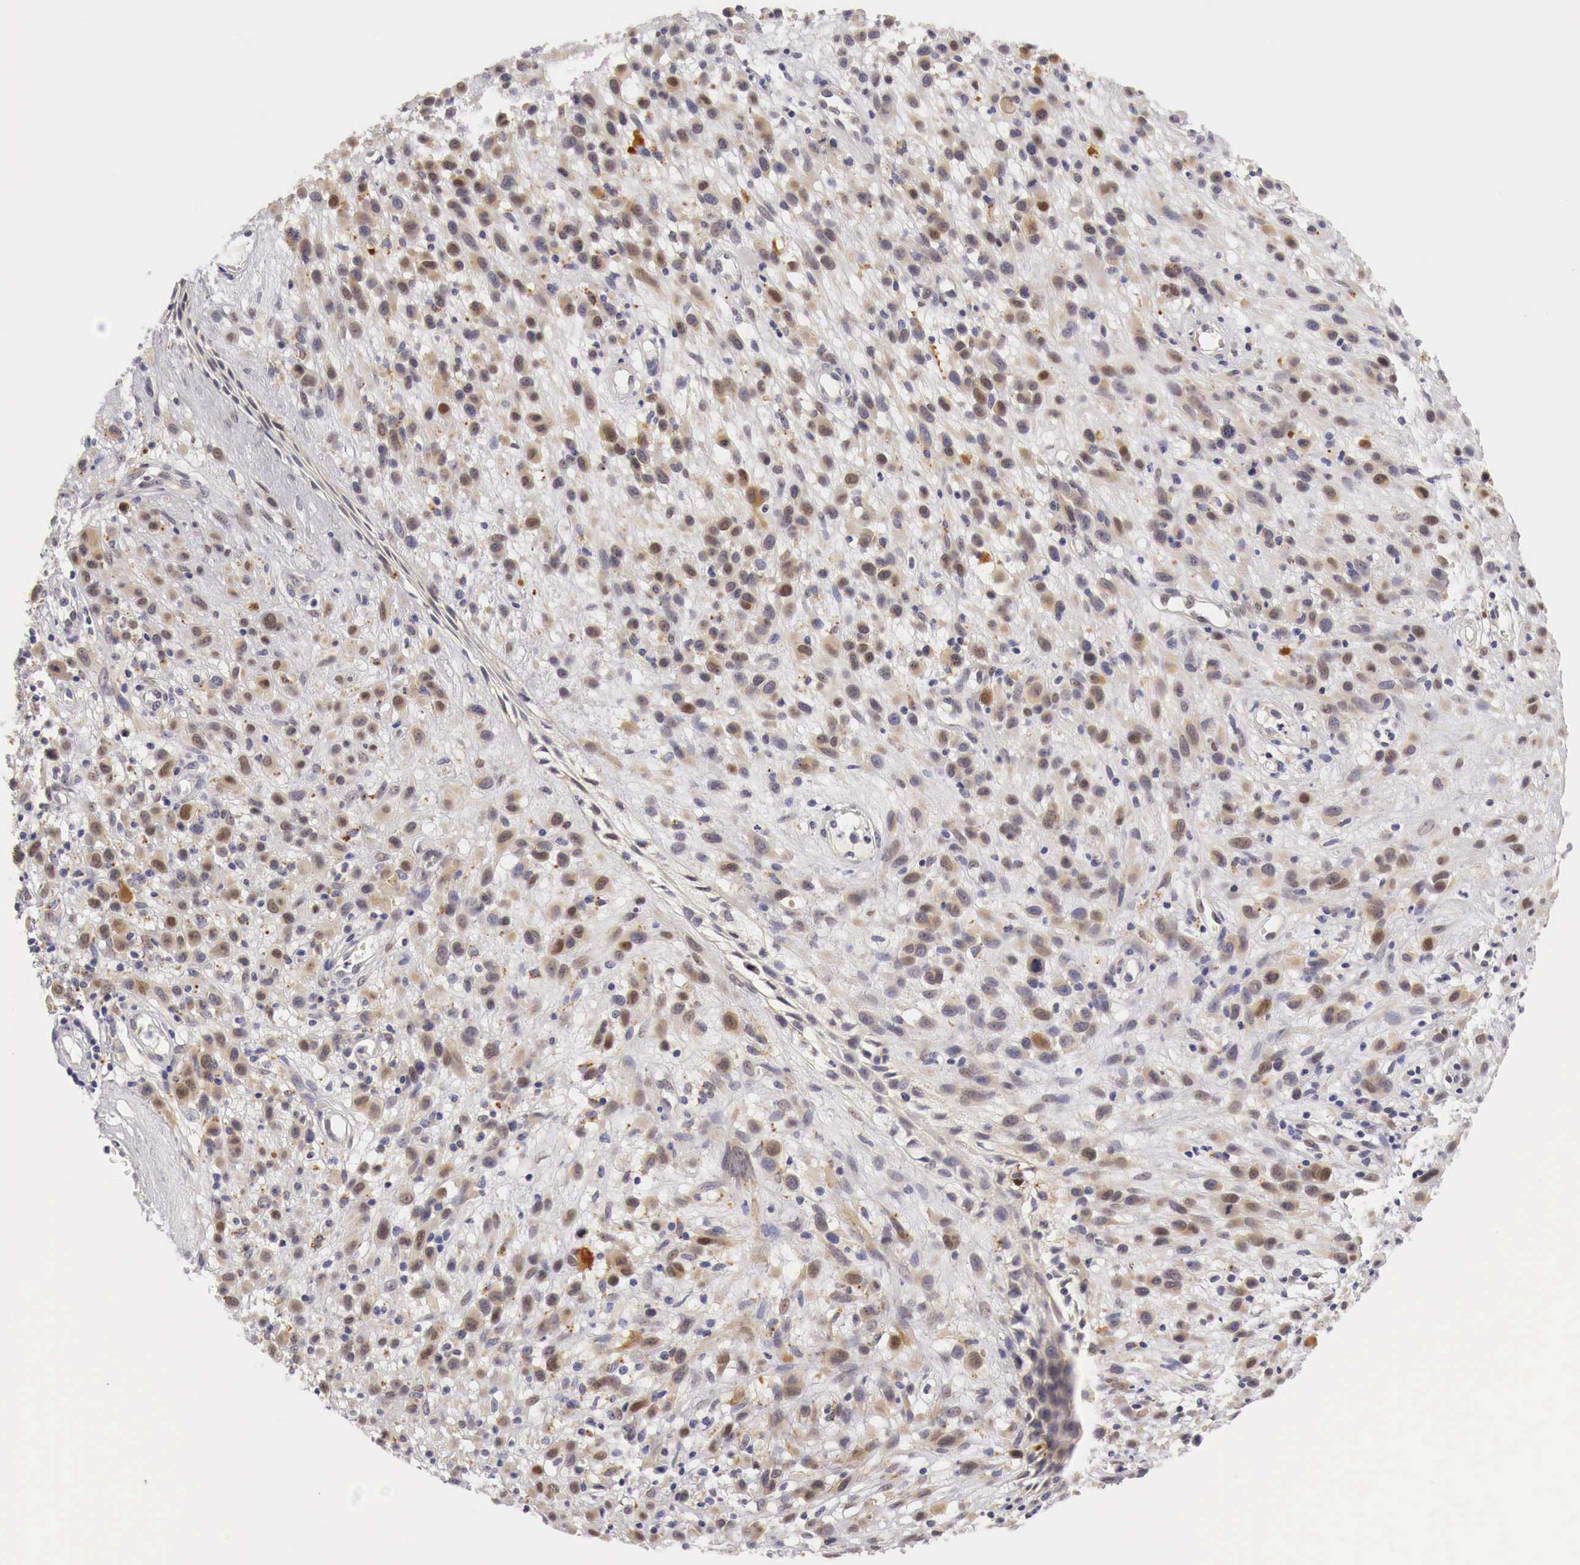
{"staining": {"intensity": "weak", "quantity": "25%-75%", "location": "cytoplasmic/membranous,nuclear"}, "tissue": "melanoma", "cell_type": "Tumor cells", "image_type": "cancer", "snomed": [{"axis": "morphology", "description": "Malignant melanoma, NOS"}, {"axis": "topography", "description": "Skin"}], "caption": "IHC (DAB) staining of malignant melanoma shows weak cytoplasmic/membranous and nuclear protein staining in approximately 25%-75% of tumor cells. Nuclei are stained in blue.", "gene": "CASP3", "patient": {"sex": "male", "age": 51}}